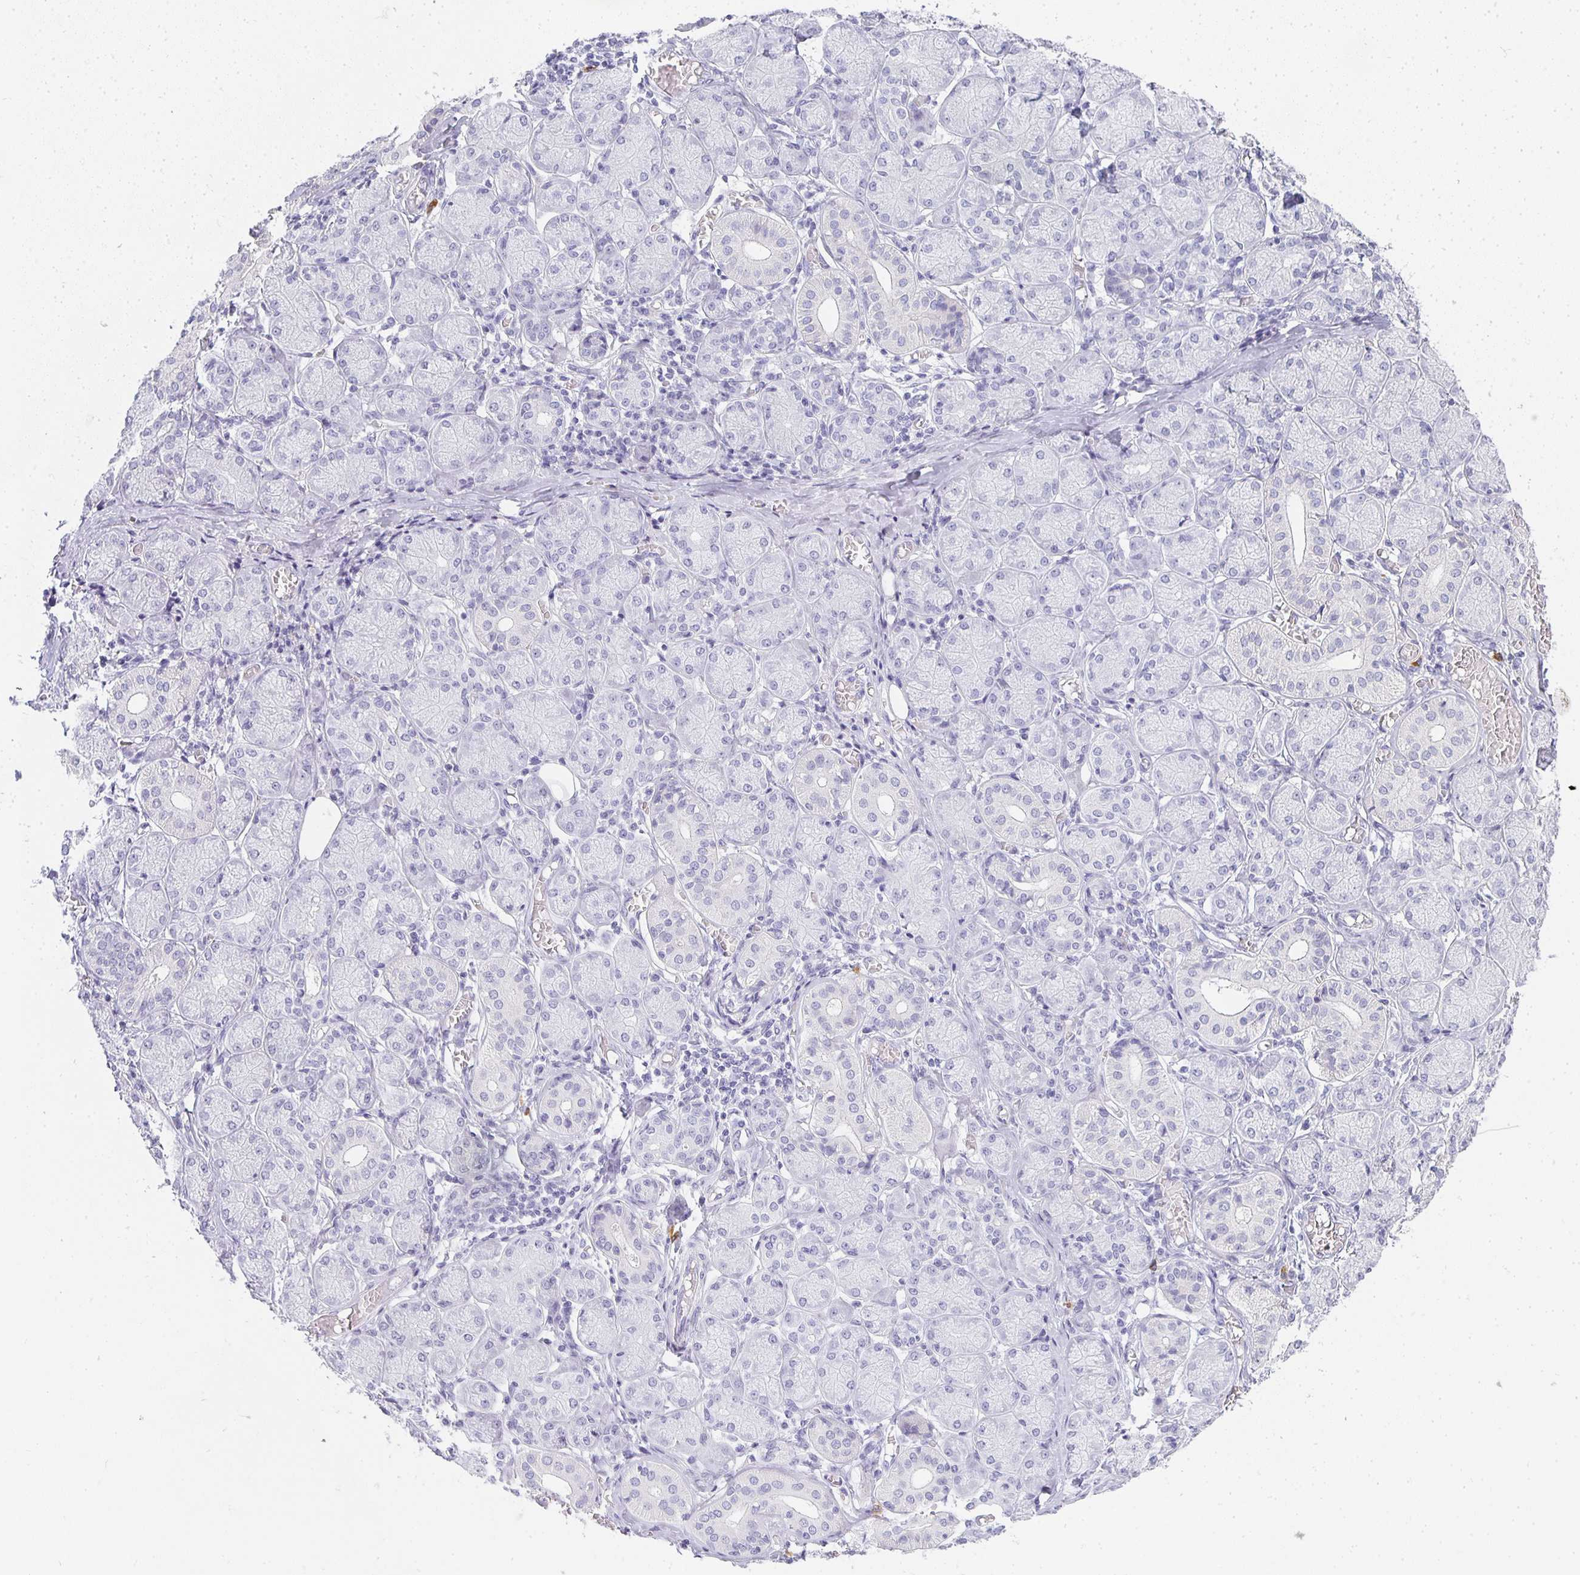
{"staining": {"intensity": "negative", "quantity": "none", "location": "none"}, "tissue": "salivary gland", "cell_type": "Glandular cells", "image_type": "normal", "snomed": [{"axis": "morphology", "description": "Normal tissue, NOS"}, {"axis": "topography", "description": "Salivary gland"}], "caption": "The IHC photomicrograph has no significant positivity in glandular cells of salivary gland.", "gene": "TPSD1", "patient": {"sex": "female", "age": 24}}